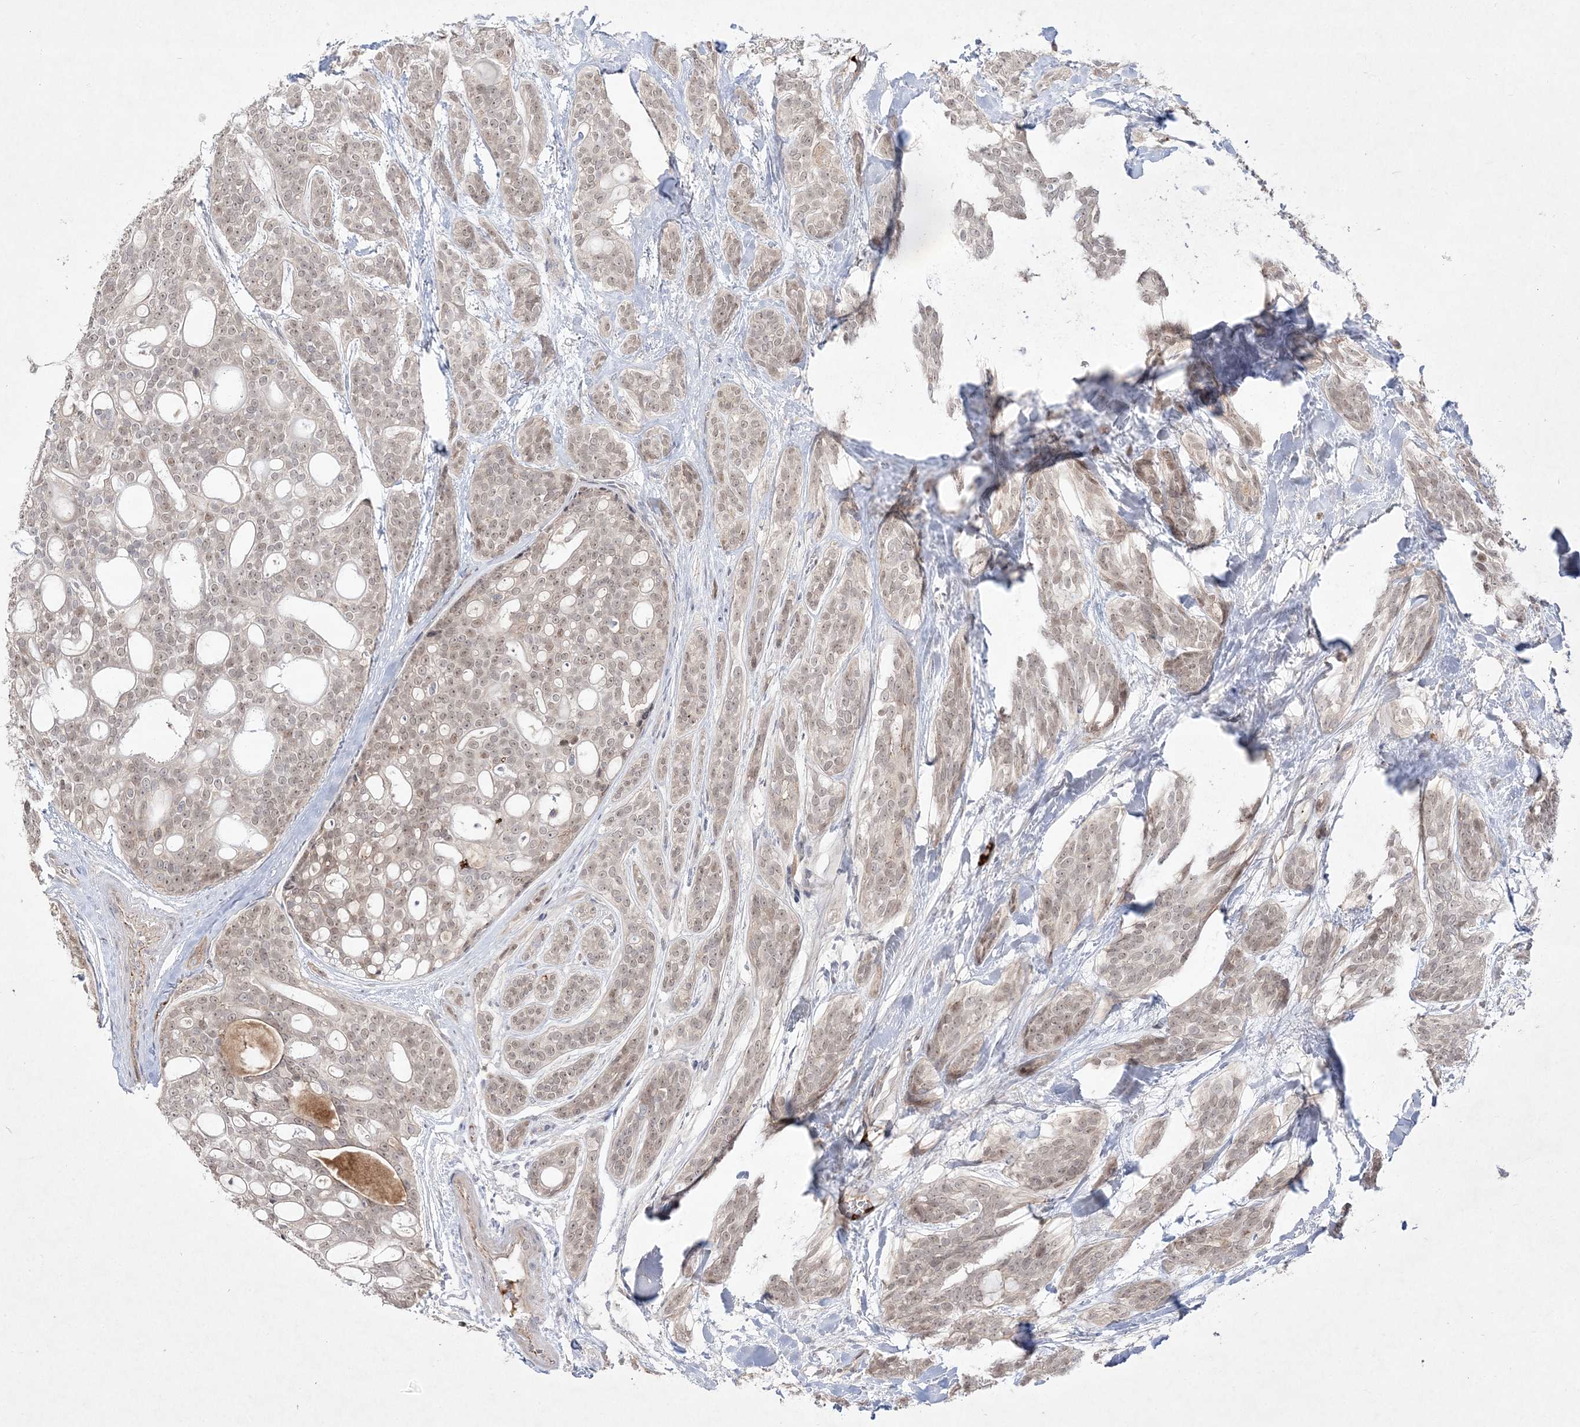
{"staining": {"intensity": "weak", "quantity": ">75%", "location": "nuclear"}, "tissue": "head and neck cancer", "cell_type": "Tumor cells", "image_type": "cancer", "snomed": [{"axis": "morphology", "description": "Adenocarcinoma, NOS"}, {"axis": "topography", "description": "Head-Neck"}], "caption": "There is low levels of weak nuclear positivity in tumor cells of head and neck cancer (adenocarcinoma), as demonstrated by immunohistochemical staining (brown color).", "gene": "CLNK", "patient": {"sex": "male", "age": 66}}